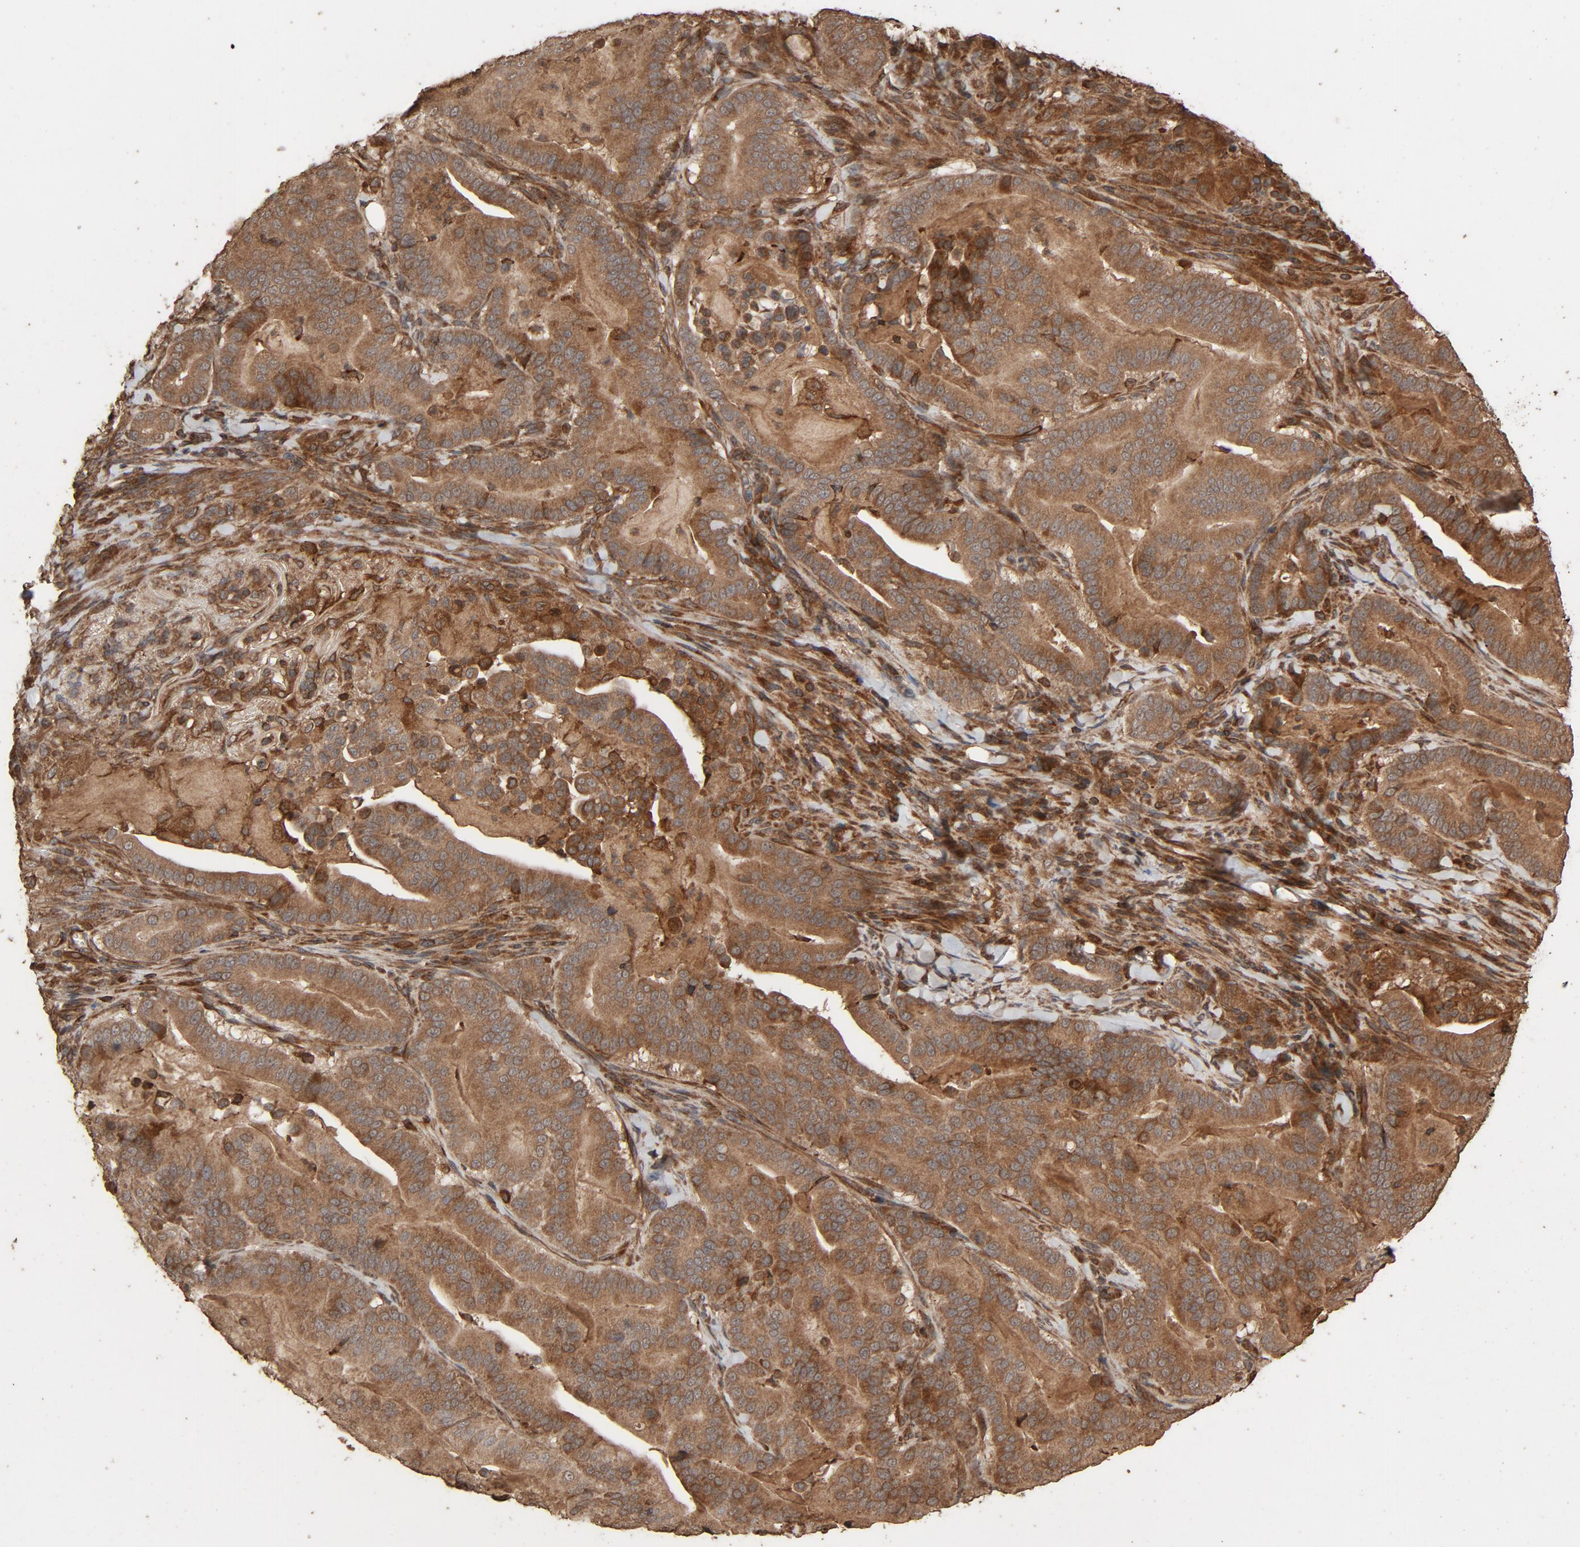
{"staining": {"intensity": "moderate", "quantity": ">75%", "location": "cytoplasmic/membranous"}, "tissue": "pancreatic cancer", "cell_type": "Tumor cells", "image_type": "cancer", "snomed": [{"axis": "morphology", "description": "Adenocarcinoma, NOS"}, {"axis": "topography", "description": "Pancreas"}], "caption": "Protein staining shows moderate cytoplasmic/membranous expression in approximately >75% of tumor cells in pancreatic adenocarcinoma. (IHC, brightfield microscopy, high magnification).", "gene": "RPS6KA6", "patient": {"sex": "male", "age": 63}}